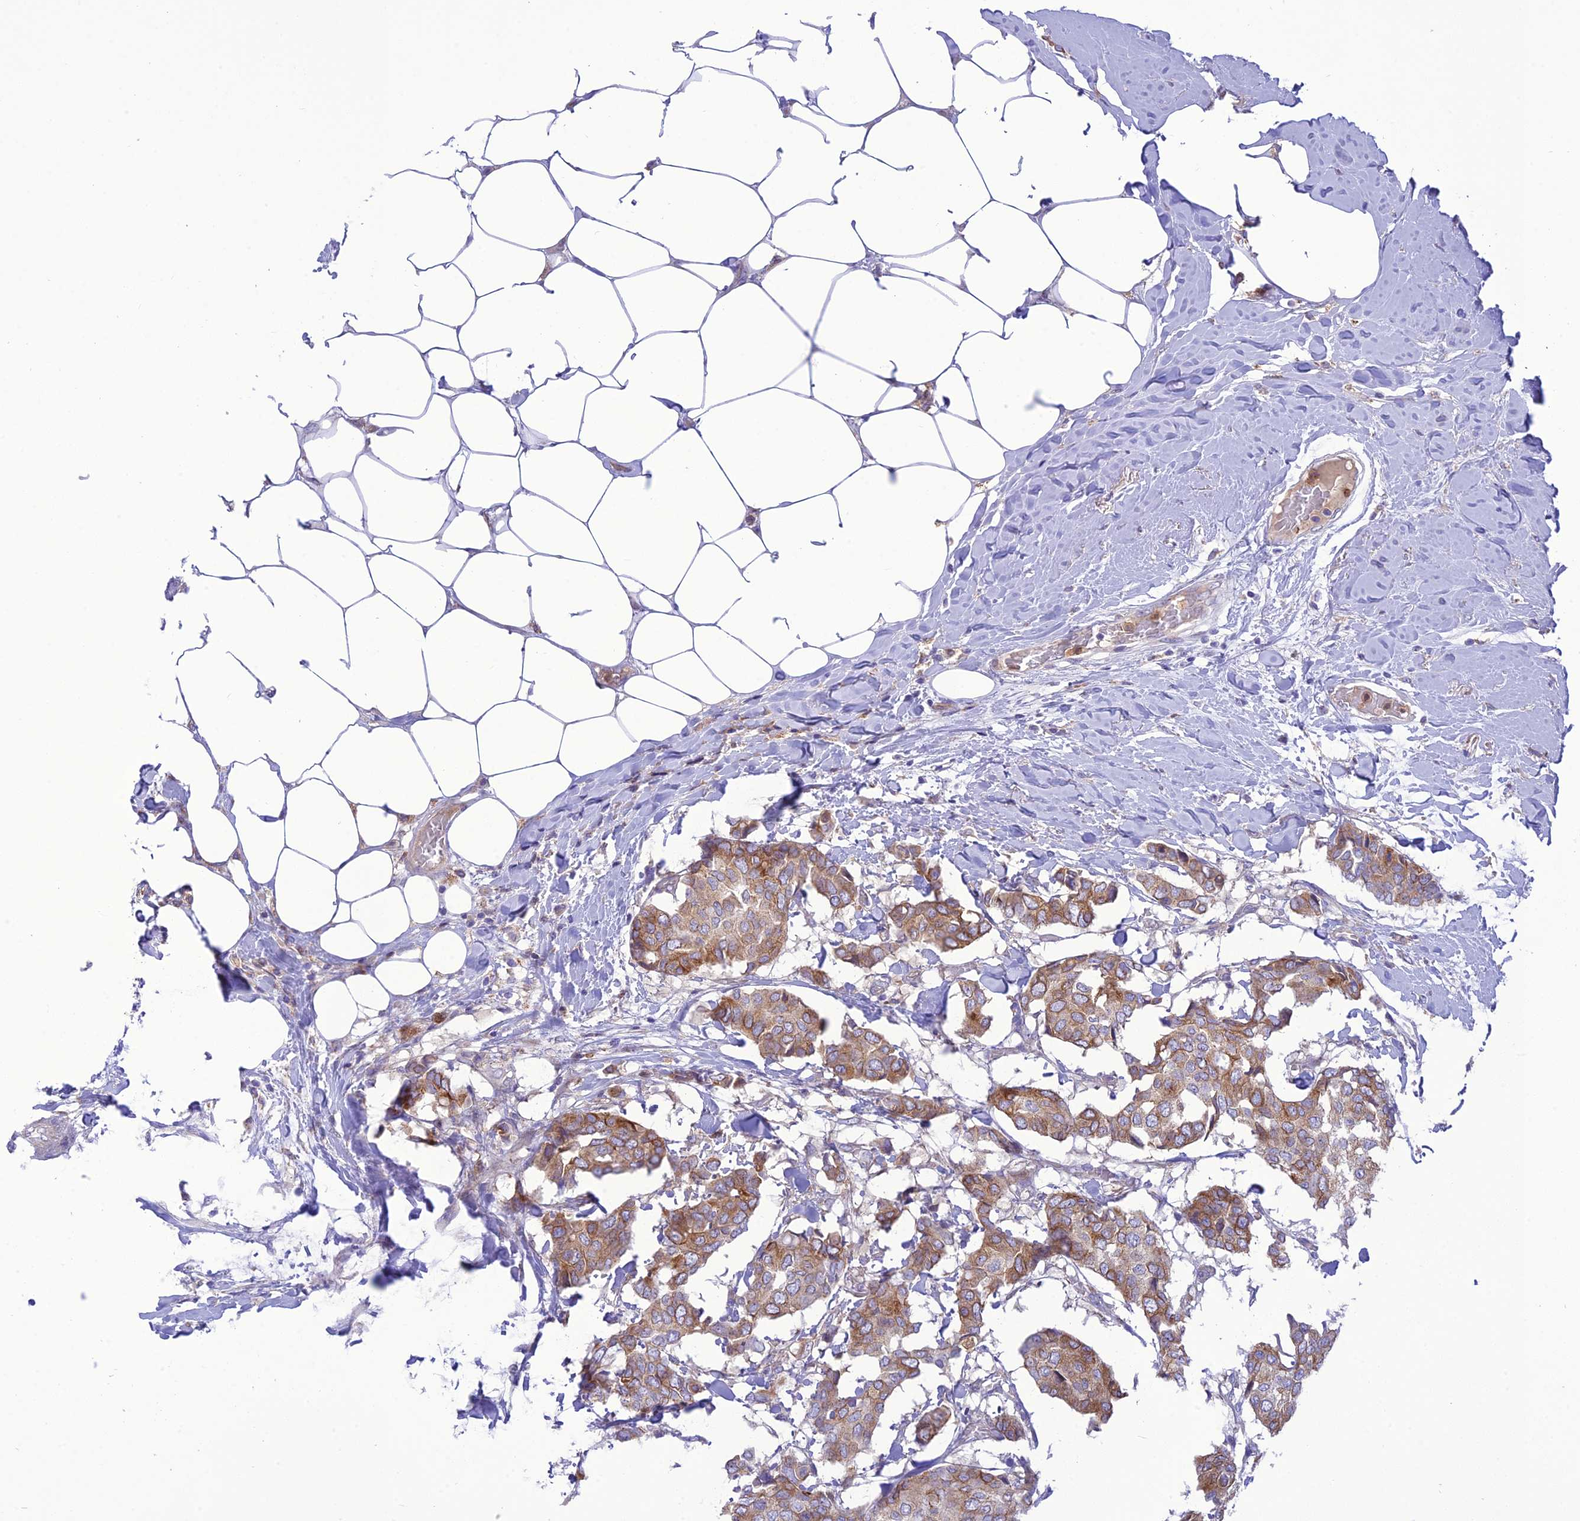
{"staining": {"intensity": "moderate", "quantity": "25%-75%", "location": "cytoplasmic/membranous"}, "tissue": "breast cancer", "cell_type": "Tumor cells", "image_type": "cancer", "snomed": [{"axis": "morphology", "description": "Duct carcinoma"}, {"axis": "topography", "description": "Breast"}], "caption": "The histopathology image shows a brown stain indicating the presence of a protein in the cytoplasmic/membranous of tumor cells in breast cancer (intraductal carcinoma).", "gene": "JMY", "patient": {"sex": "female", "age": 75}}